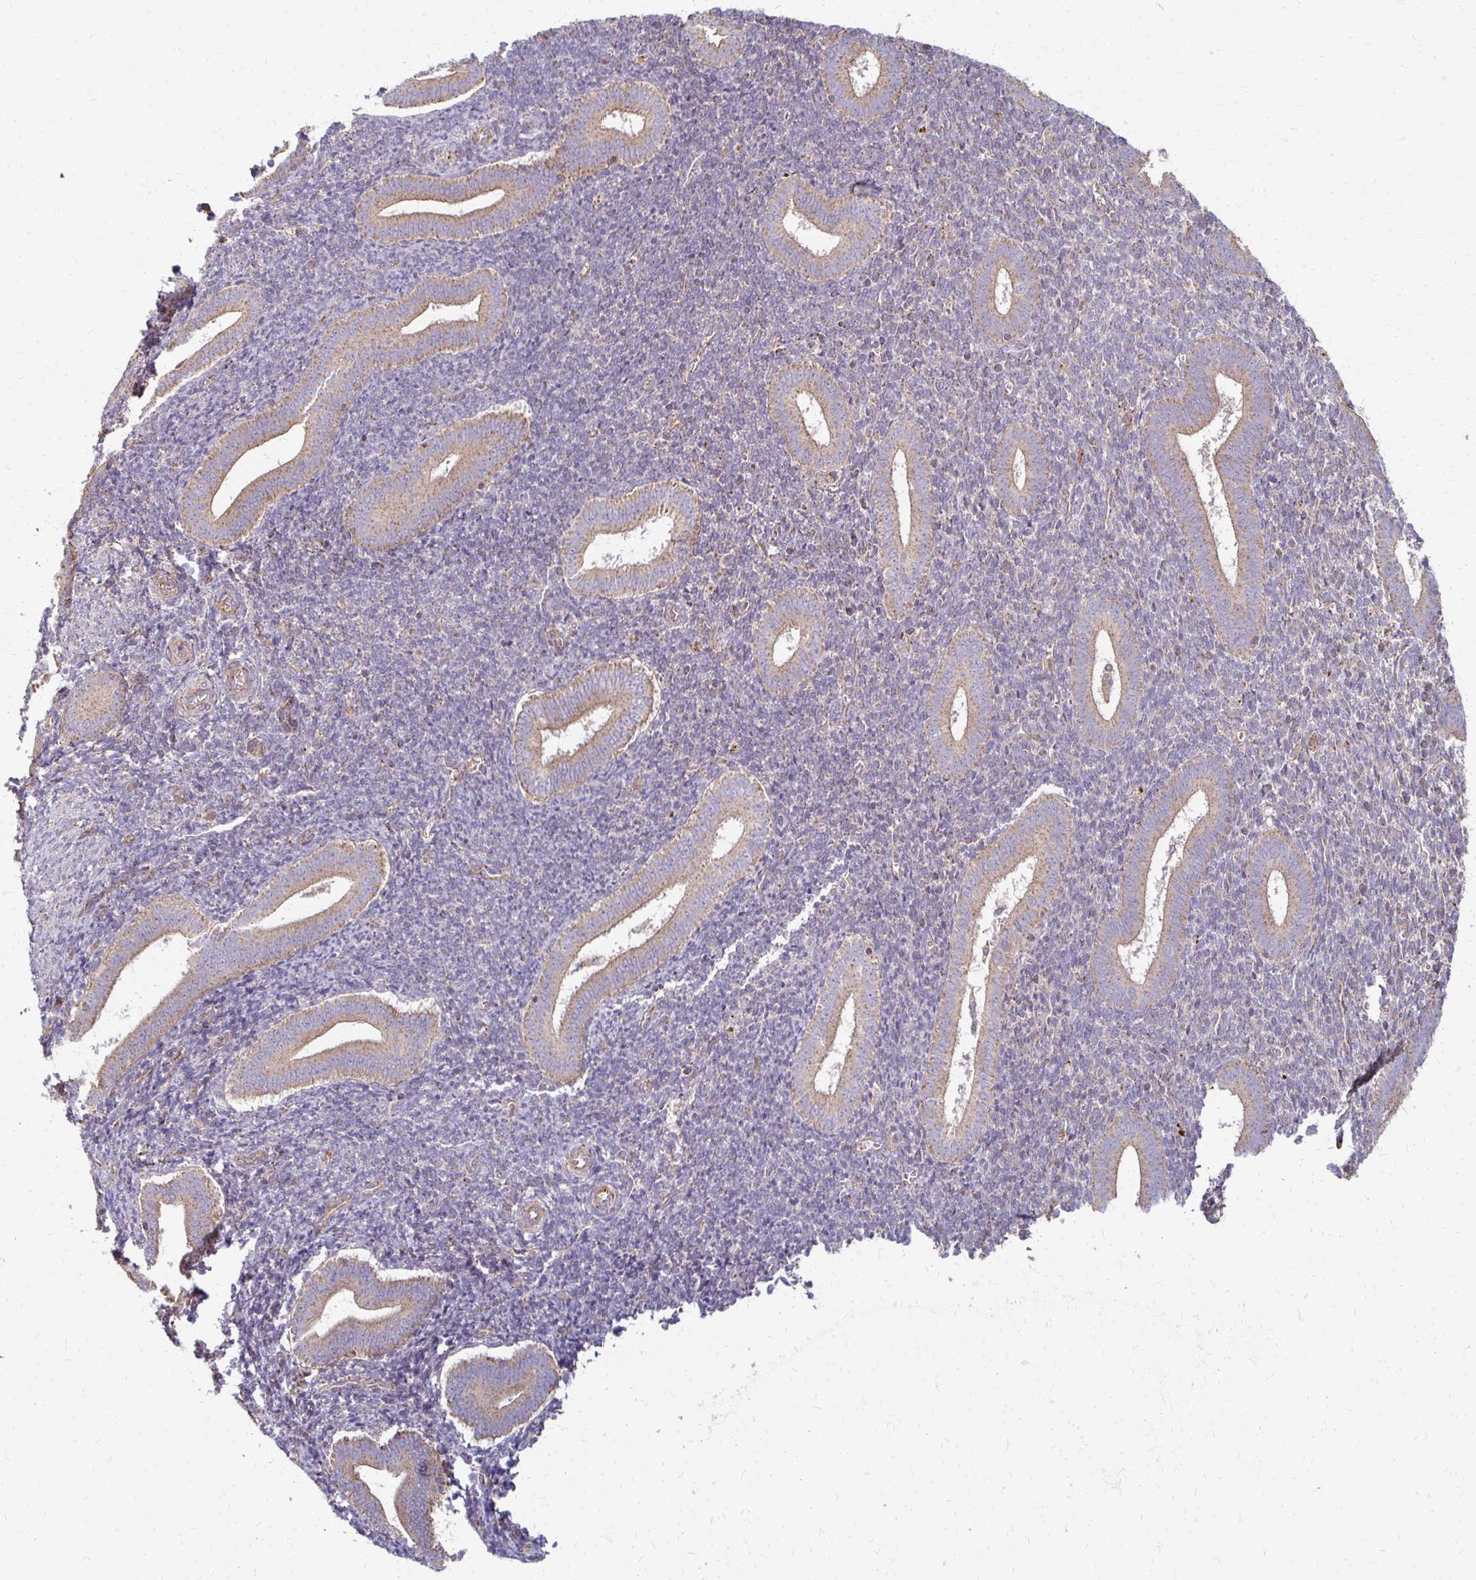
{"staining": {"intensity": "weak", "quantity": "<25%", "location": "cytoplasmic/membranous"}, "tissue": "endometrium", "cell_type": "Cells in endometrial stroma", "image_type": "normal", "snomed": [{"axis": "morphology", "description": "Normal tissue, NOS"}, {"axis": "topography", "description": "Endometrium"}], "caption": "Immunohistochemistry (IHC) image of unremarkable endometrium stained for a protein (brown), which exhibits no staining in cells in endometrial stroma.", "gene": "EIF4EBP2", "patient": {"sex": "female", "age": 25}}